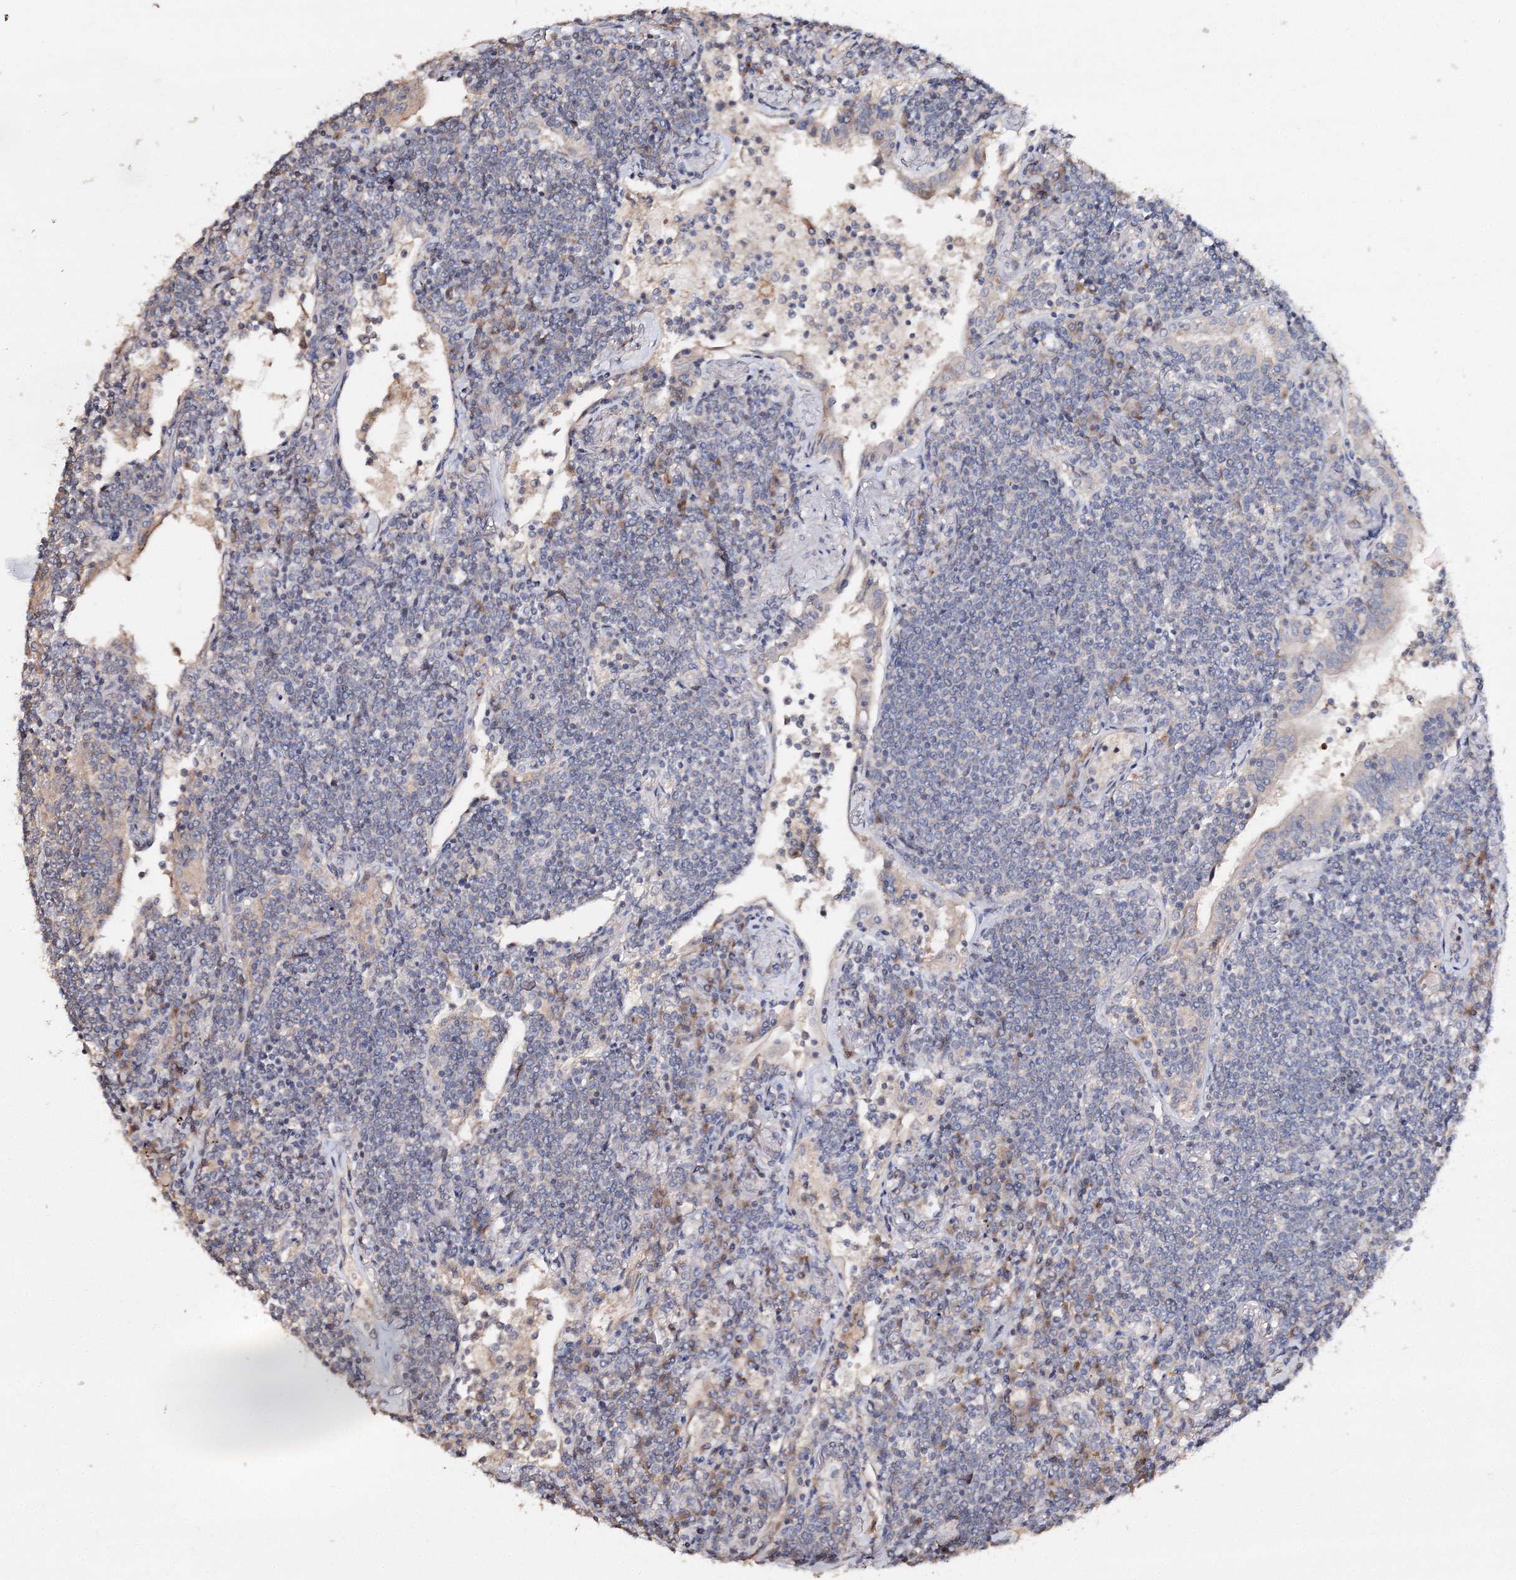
{"staining": {"intensity": "negative", "quantity": "none", "location": "none"}, "tissue": "lymphoma", "cell_type": "Tumor cells", "image_type": "cancer", "snomed": [{"axis": "morphology", "description": "Malignant lymphoma, non-Hodgkin's type, Low grade"}, {"axis": "topography", "description": "Lung"}], "caption": "There is no significant expression in tumor cells of lymphoma. Brightfield microscopy of immunohistochemistry stained with DAB (brown) and hematoxylin (blue), captured at high magnification.", "gene": "GJB5", "patient": {"sex": "female", "age": 71}}